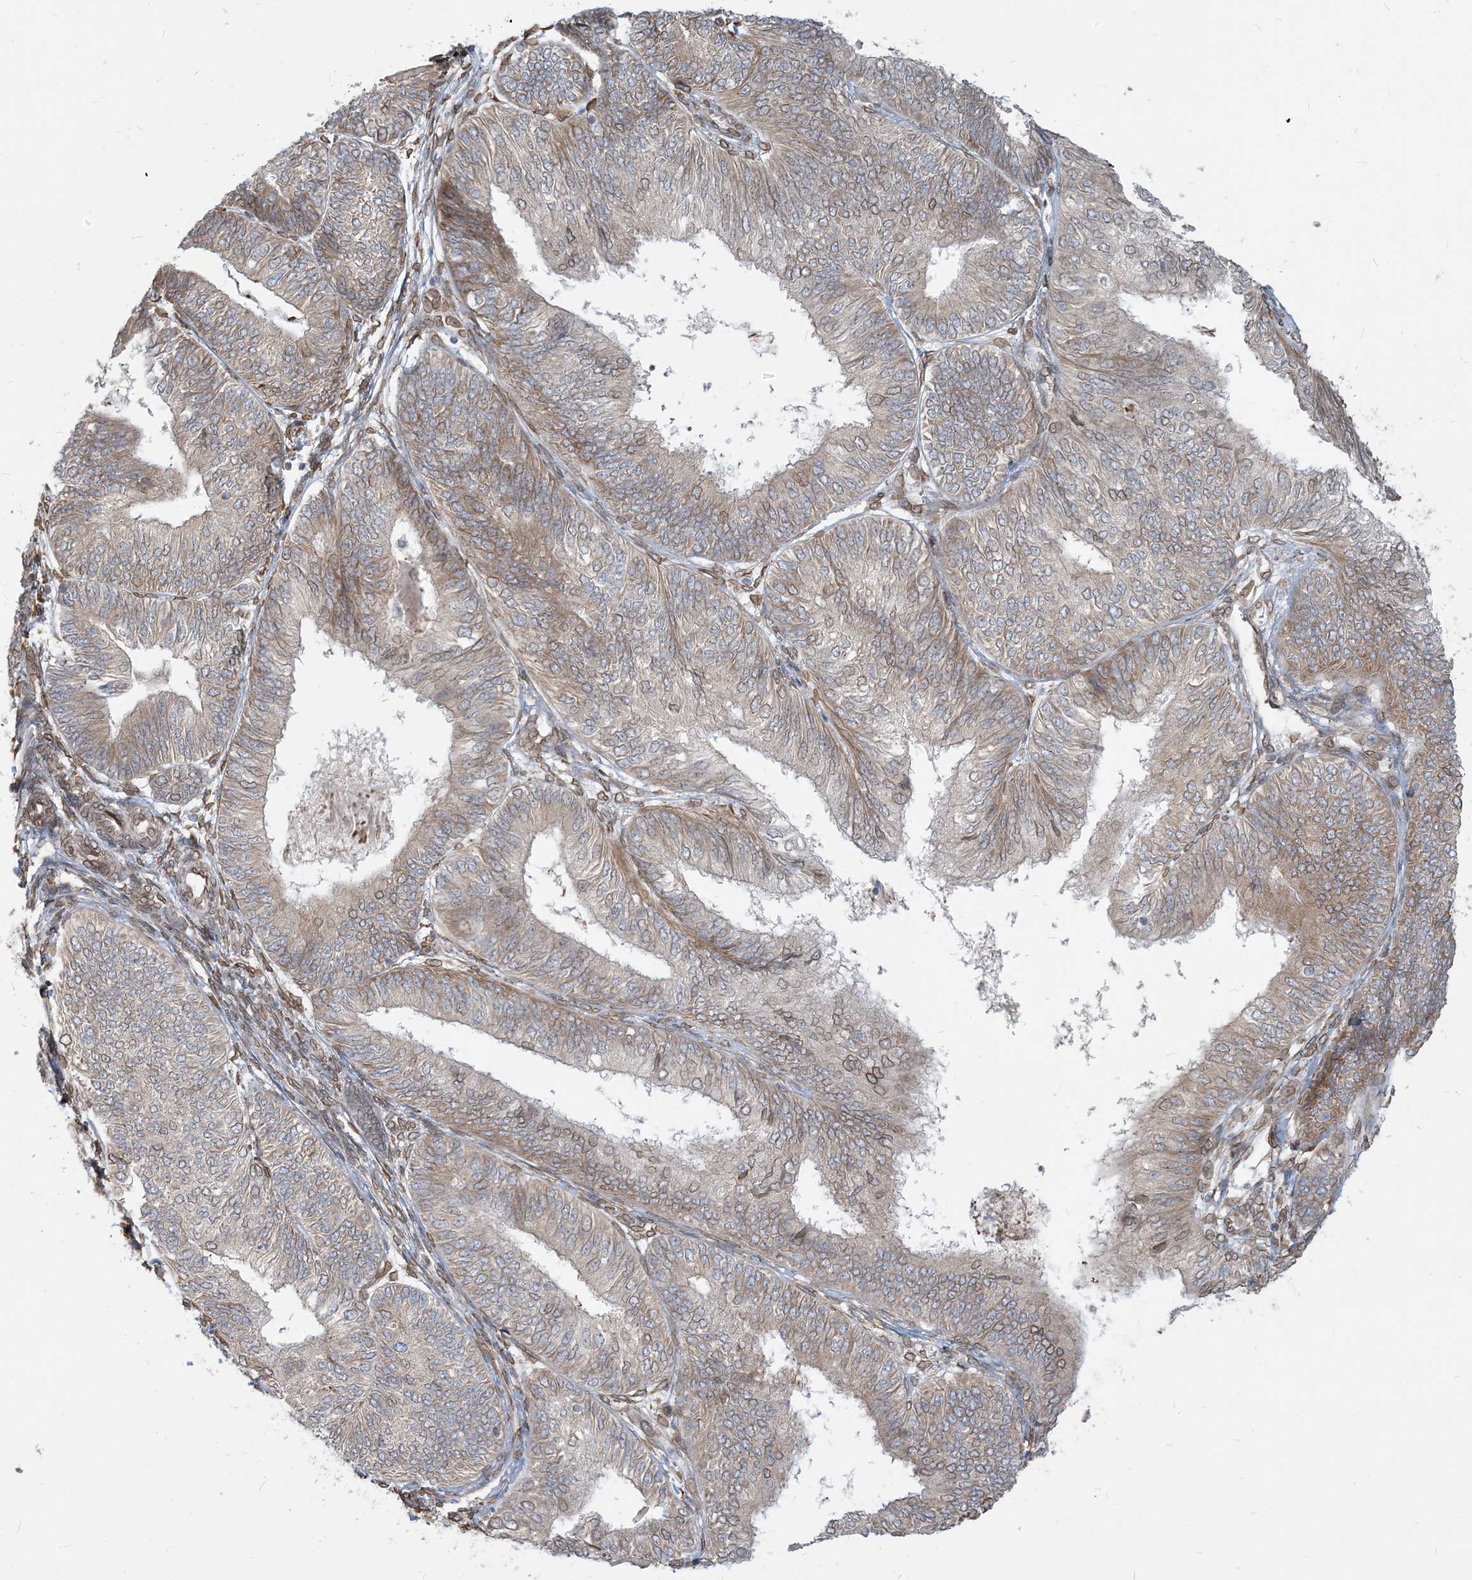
{"staining": {"intensity": "weak", "quantity": ">75%", "location": "cytoplasmic/membranous,nuclear"}, "tissue": "endometrial cancer", "cell_type": "Tumor cells", "image_type": "cancer", "snomed": [{"axis": "morphology", "description": "Adenocarcinoma, NOS"}, {"axis": "topography", "description": "Endometrium"}], "caption": "Brown immunohistochemical staining in endometrial adenocarcinoma shows weak cytoplasmic/membranous and nuclear positivity in approximately >75% of tumor cells.", "gene": "WWP1", "patient": {"sex": "female", "age": 58}}